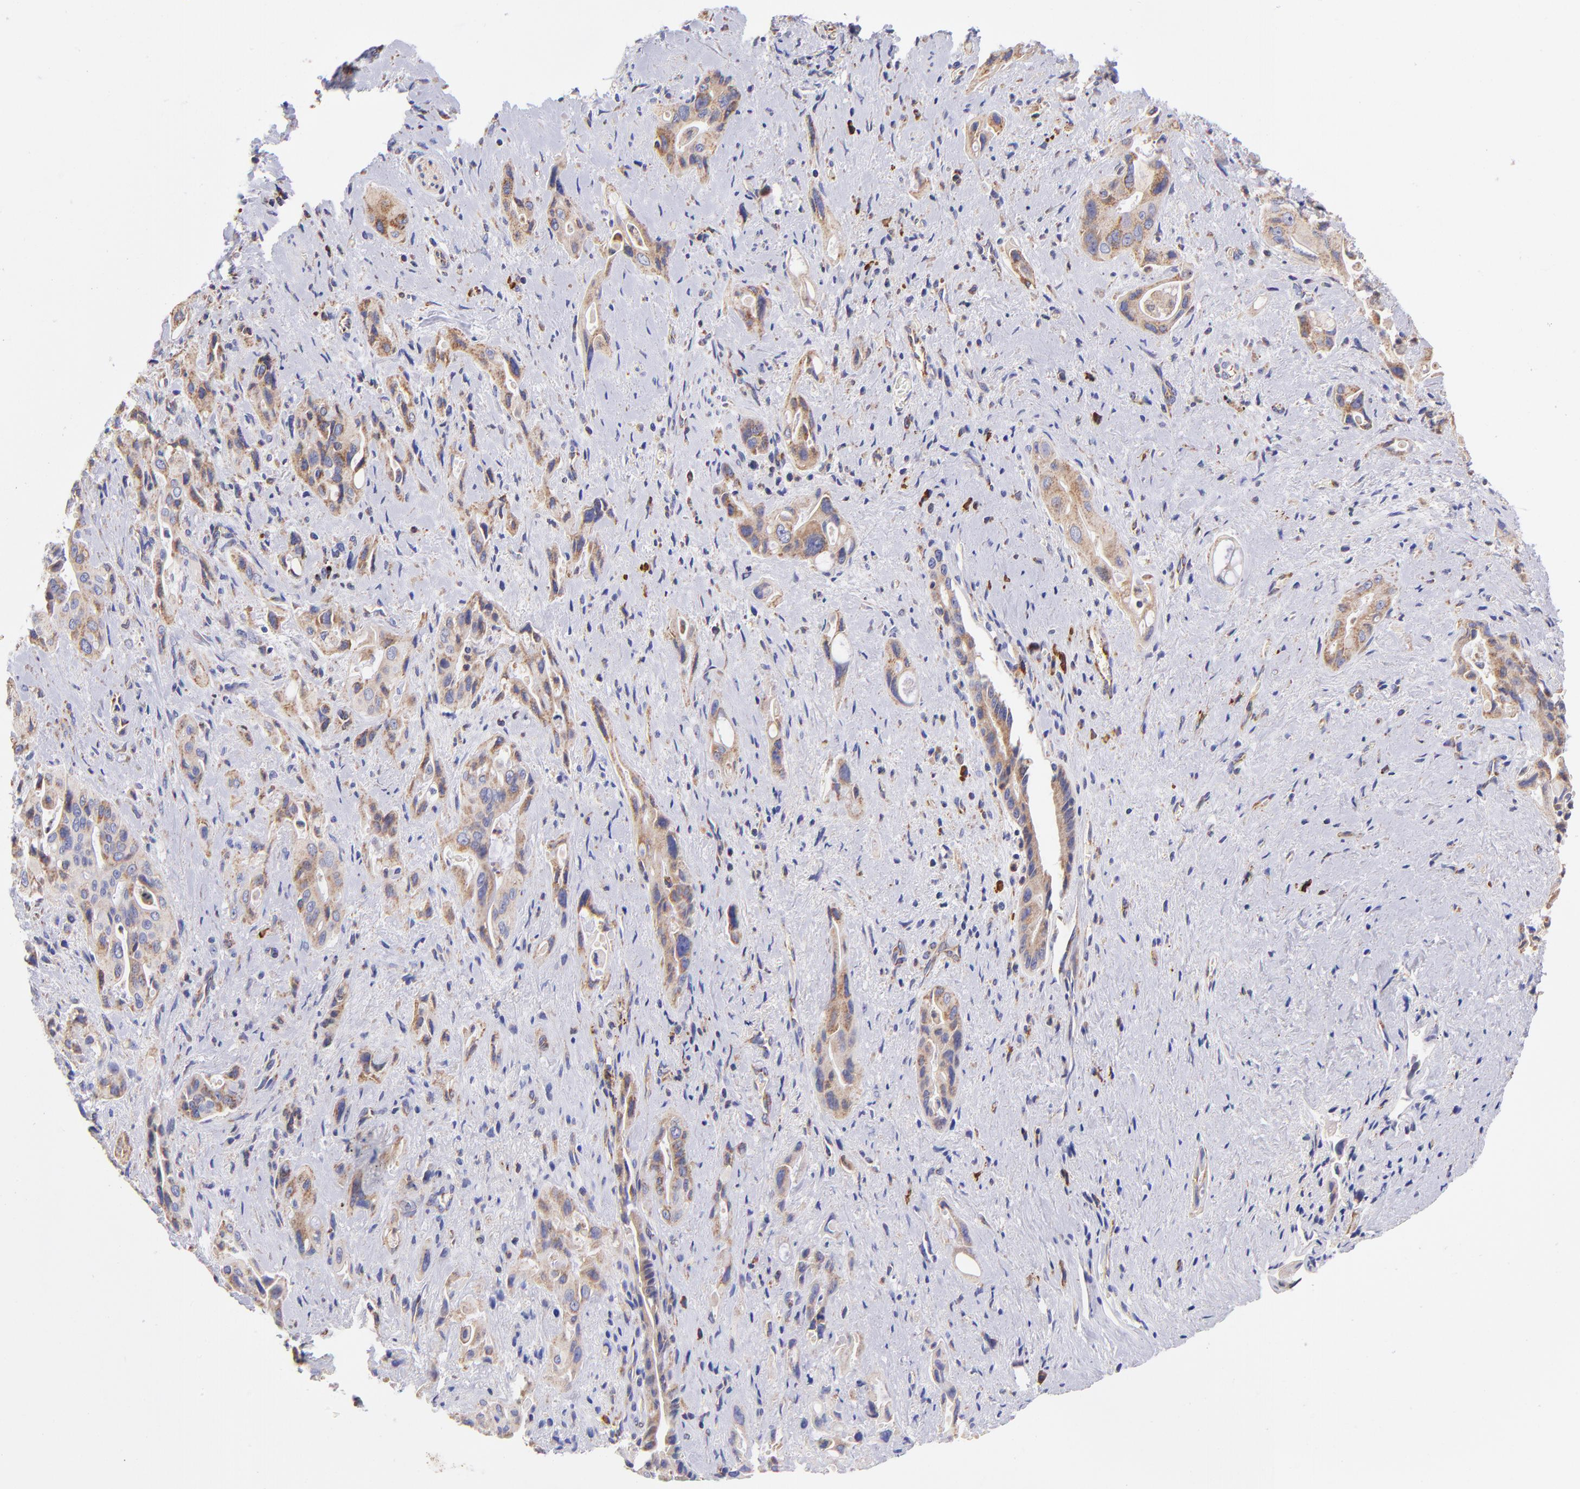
{"staining": {"intensity": "weak", "quantity": ">75%", "location": "cytoplasmic/membranous"}, "tissue": "pancreatic cancer", "cell_type": "Tumor cells", "image_type": "cancer", "snomed": [{"axis": "morphology", "description": "Adenocarcinoma, NOS"}, {"axis": "topography", "description": "Pancreas"}], "caption": "Human pancreatic cancer (adenocarcinoma) stained for a protein (brown) exhibits weak cytoplasmic/membranous positive expression in approximately >75% of tumor cells.", "gene": "PREX1", "patient": {"sex": "male", "age": 77}}